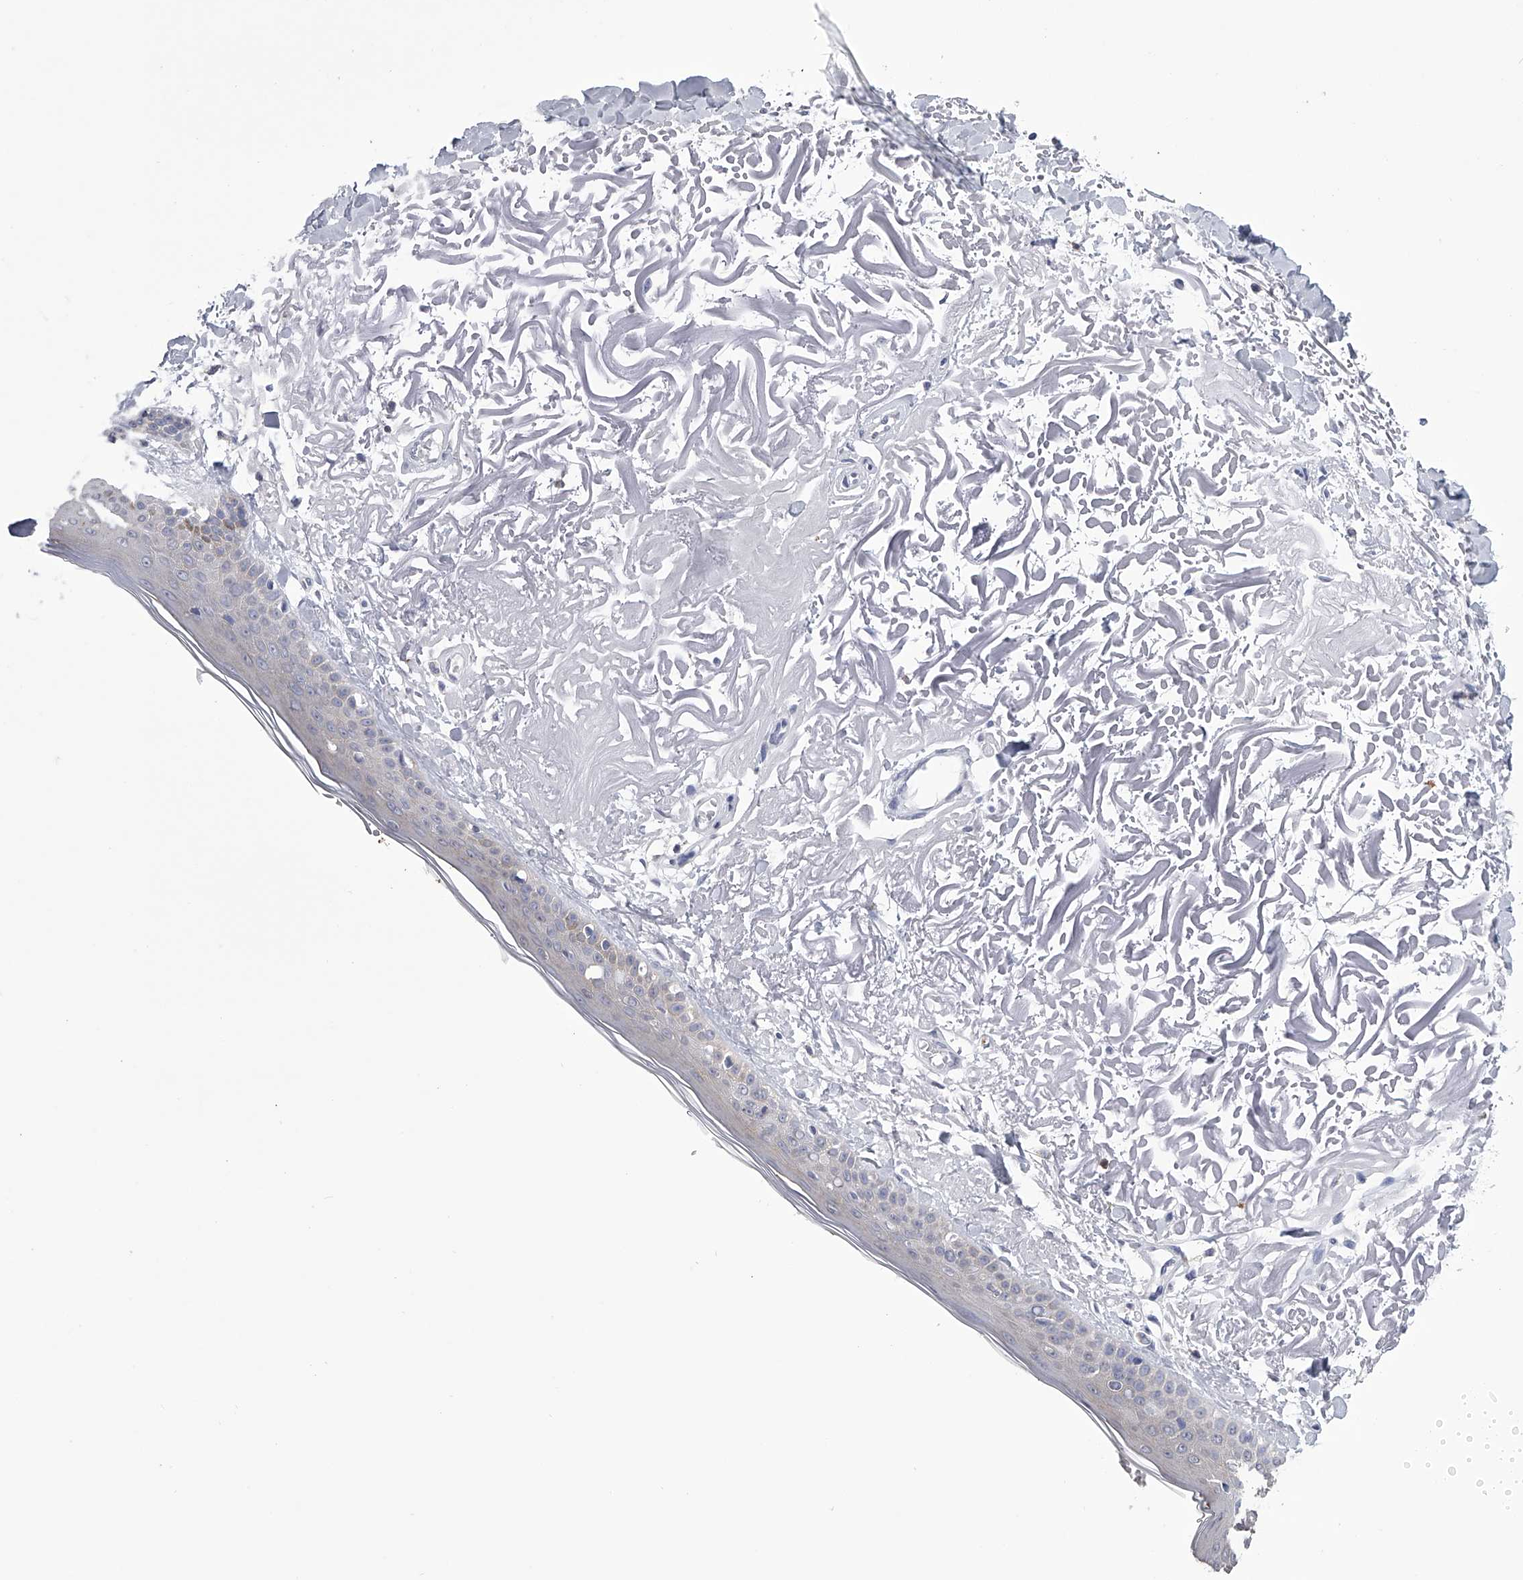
{"staining": {"intensity": "negative", "quantity": "none", "location": "none"}, "tissue": "skin", "cell_type": "Fibroblasts", "image_type": "normal", "snomed": [{"axis": "morphology", "description": "Normal tissue, NOS"}, {"axis": "topography", "description": "Skin"}, {"axis": "topography", "description": "Skeletal muscle"}], "caption": "Protein analysis of benign skin shows no significant positivity in fibroblasts. The staining was performed using DAB to visualize the protein expression in brown, while the nuclei were stained in blue with hematoxylin (Magnification: 20x).", "gene": "TASP1", "patient": {"sex": "male", "age": 83}}